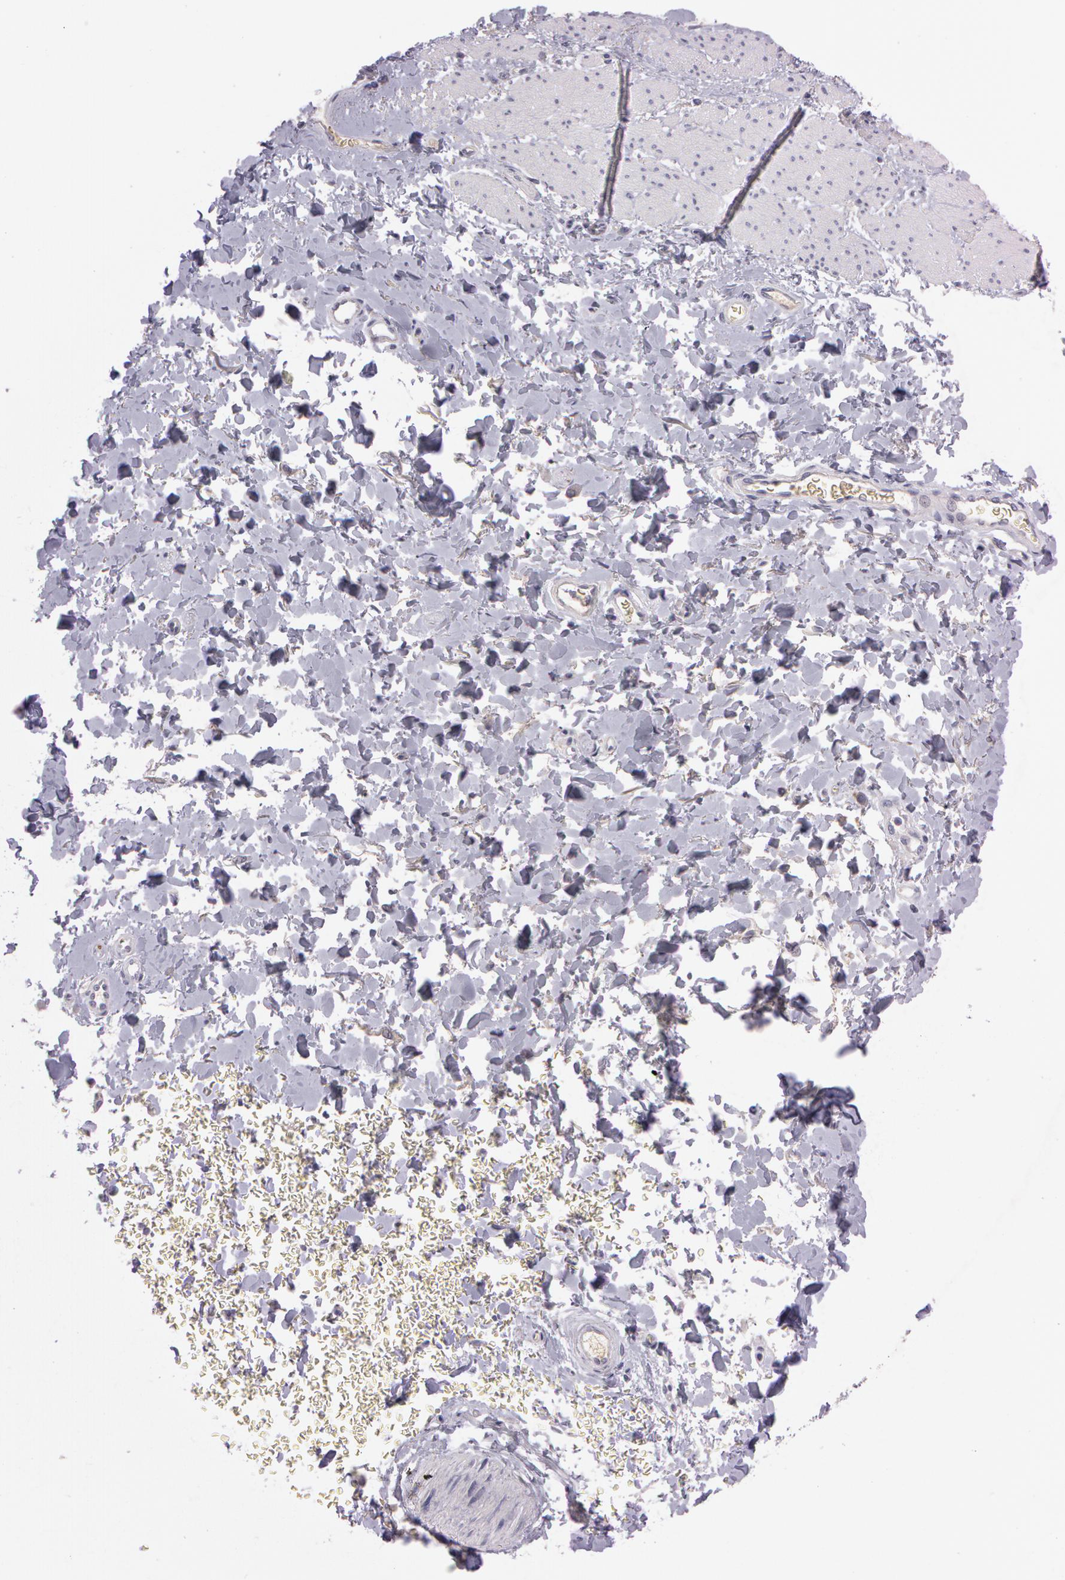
{"staining": {"intensity": "negative", "quantity": "none", "location": "none"}, "tissue": "esophagus", "cell_type": "Squamous epithelial cells", "image_type": "normal", "snomed": [{"axis": "morphology", "description": "Normal tissue, NOS"}, {"axis": "topography", "description": "Esophagus"}], "caption": "Unremarkable esophagus was stained to show a protein in brown. There is no significant expression in squamous epithelial cells.", "gene": "MXRA5", "patient": {"sex": "female", "age": 61}}